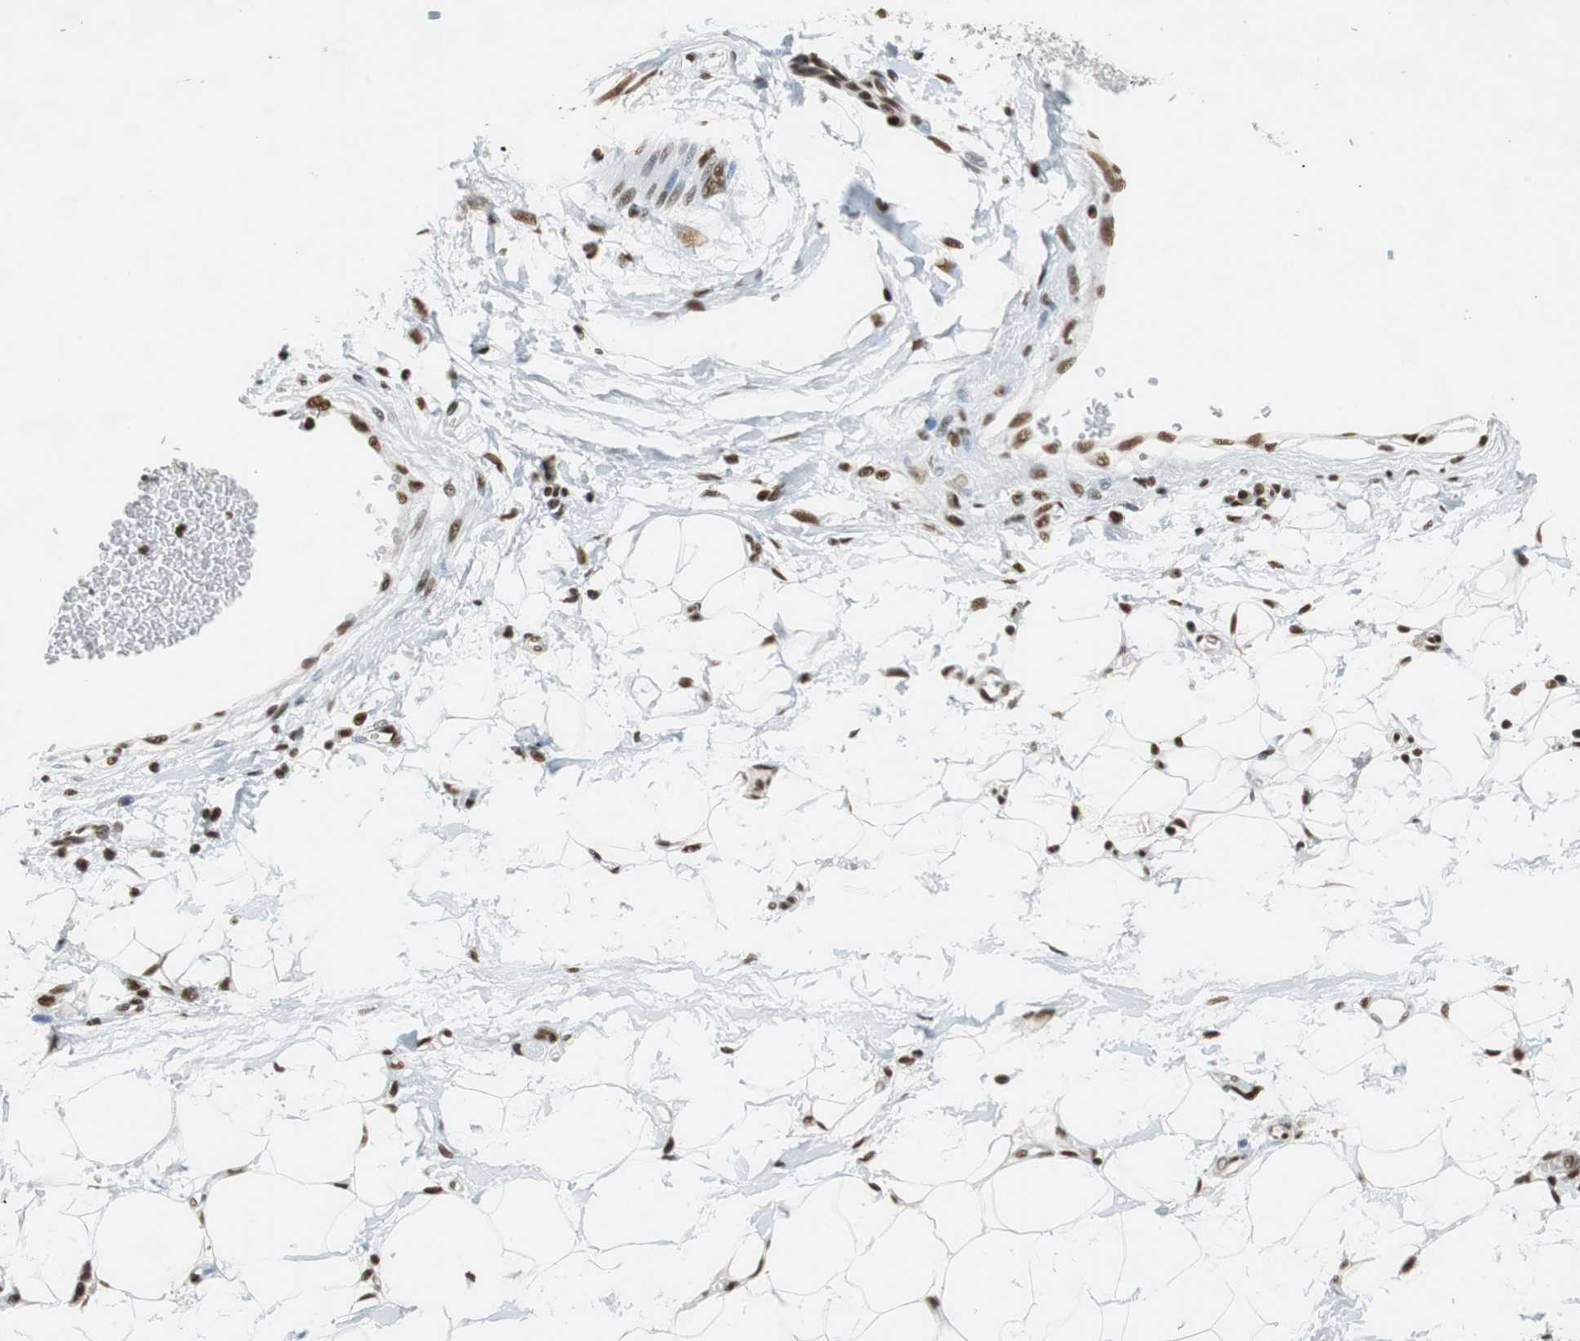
{"staining": {"intensity": "strong", "quantity": ">75%", "location": "nuclear"}, "tissue": "adipose tissue", "cell_type": "Adipocytes", "image_type": "normal", "snomed": [{"axis": "morphology", "description": "Normal tissue, NOS"}, {"axis": "morphology", "description": "Urothelial carcinoma, High grade"}, {"axis": "topography", "description": "Vascular tissue"}, {"axis": "topography", "description": "Urinary bladder"}], "caption": "This image demonstrates immunohistochemistry (IHC) staining of normal human adipose tissue, with high strong nuclear staining in approximately >75% of adipocytes.", "gene": "PRKDC", "patient": {"sex": "female", "age": 56}}